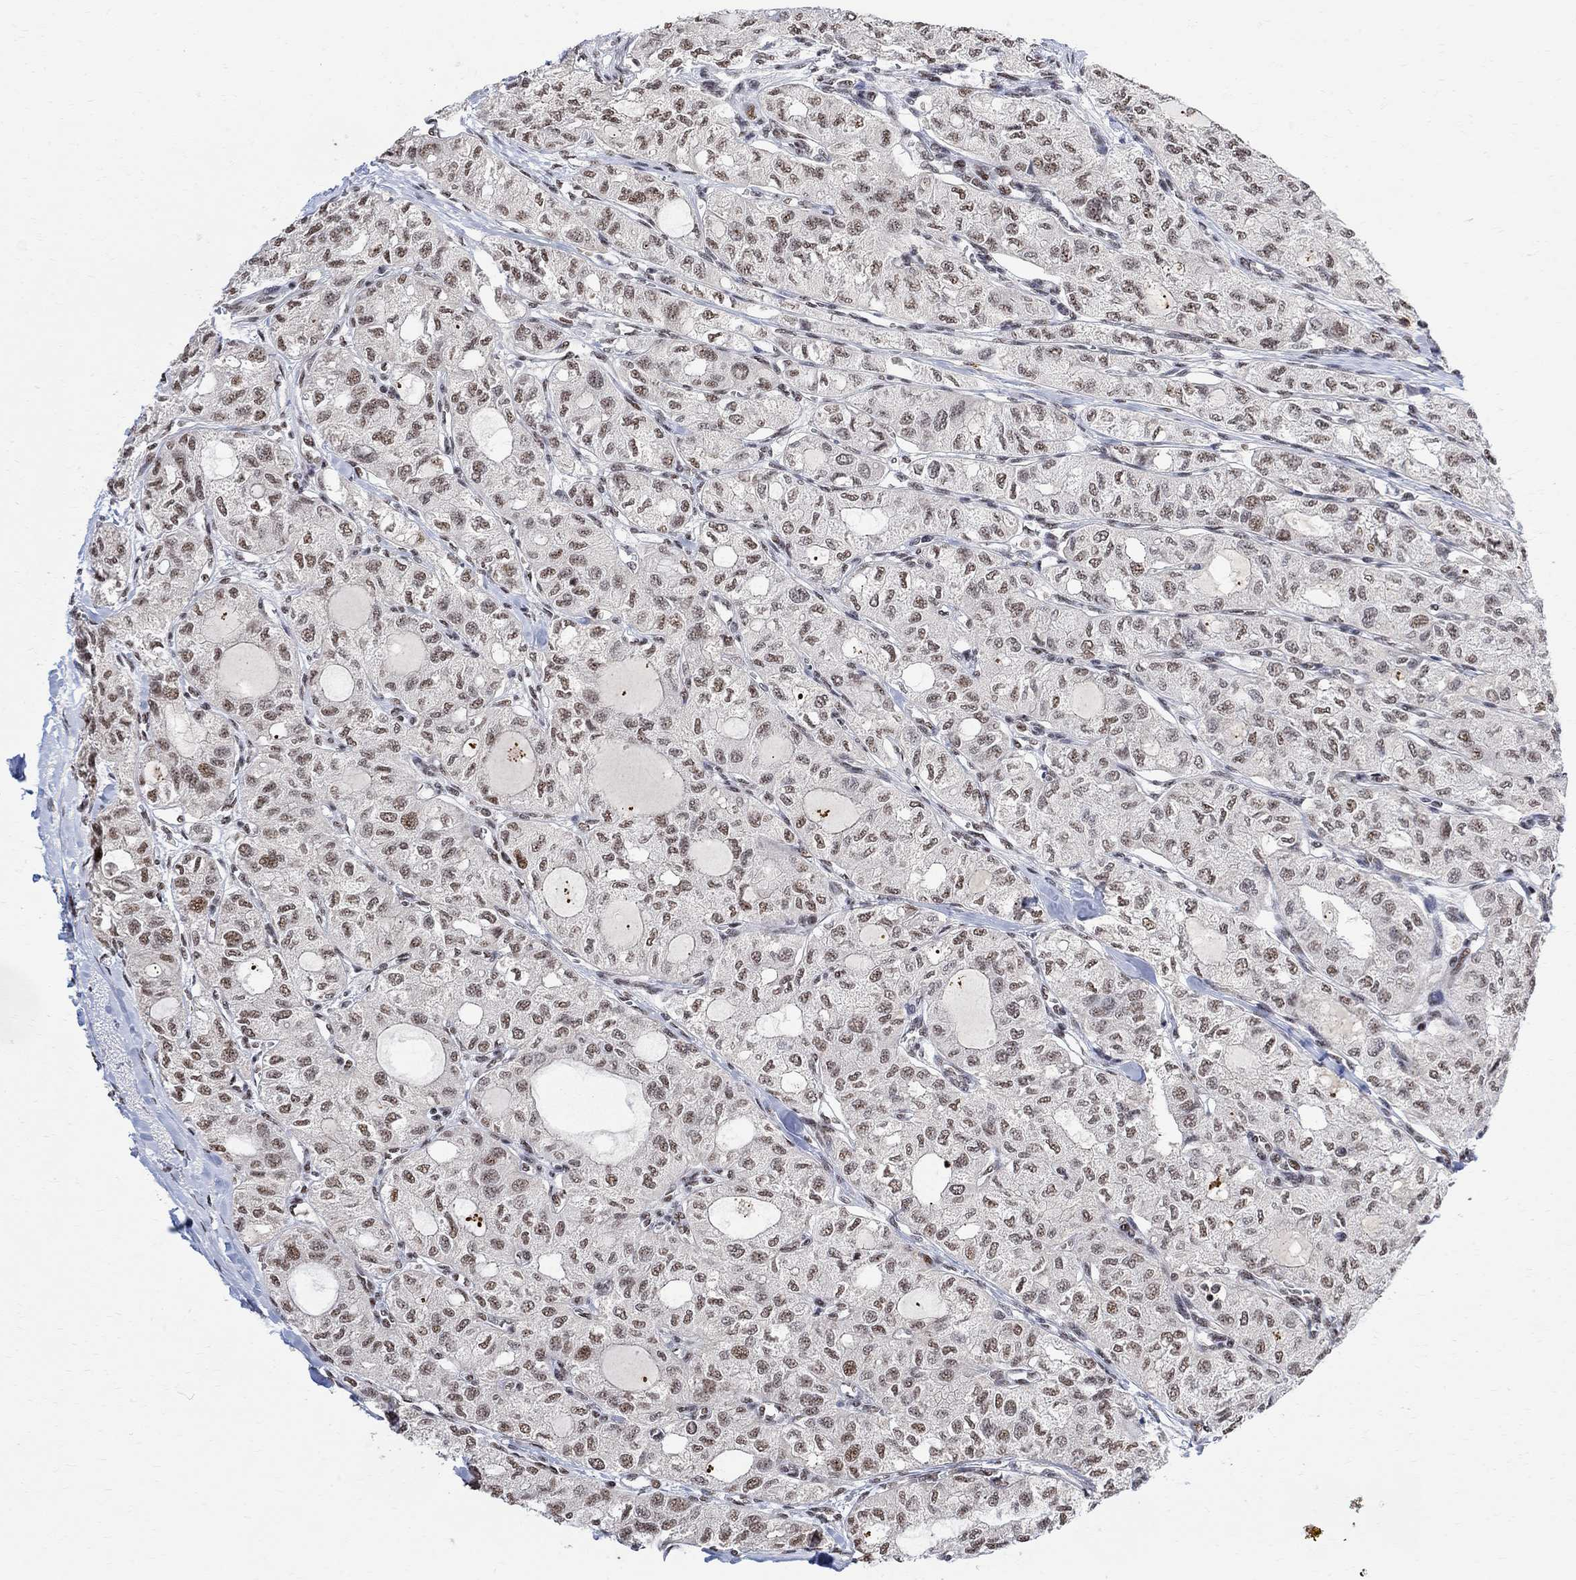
{"staining": {"intensity": "weak", "quantity": "25%-75%", "location": "nuclear"}, "tissue": "thyroid cancer", "cell_type": "Tumor cells", "image_type": "cancer", "snomed": [{"axis": "morphology", "description": "Follicular adenoma carcinoma, NOS"}, {"axis": "topography", "description": "Thyroid gland"}], "caption": "Immunohistochemistry of human thyroid cancer reveals low levels of weak nuclear staining in about 25%-75% of tumor cells.", "gene": "E4F1", "patient": {"sex": "male", "age": 75}}